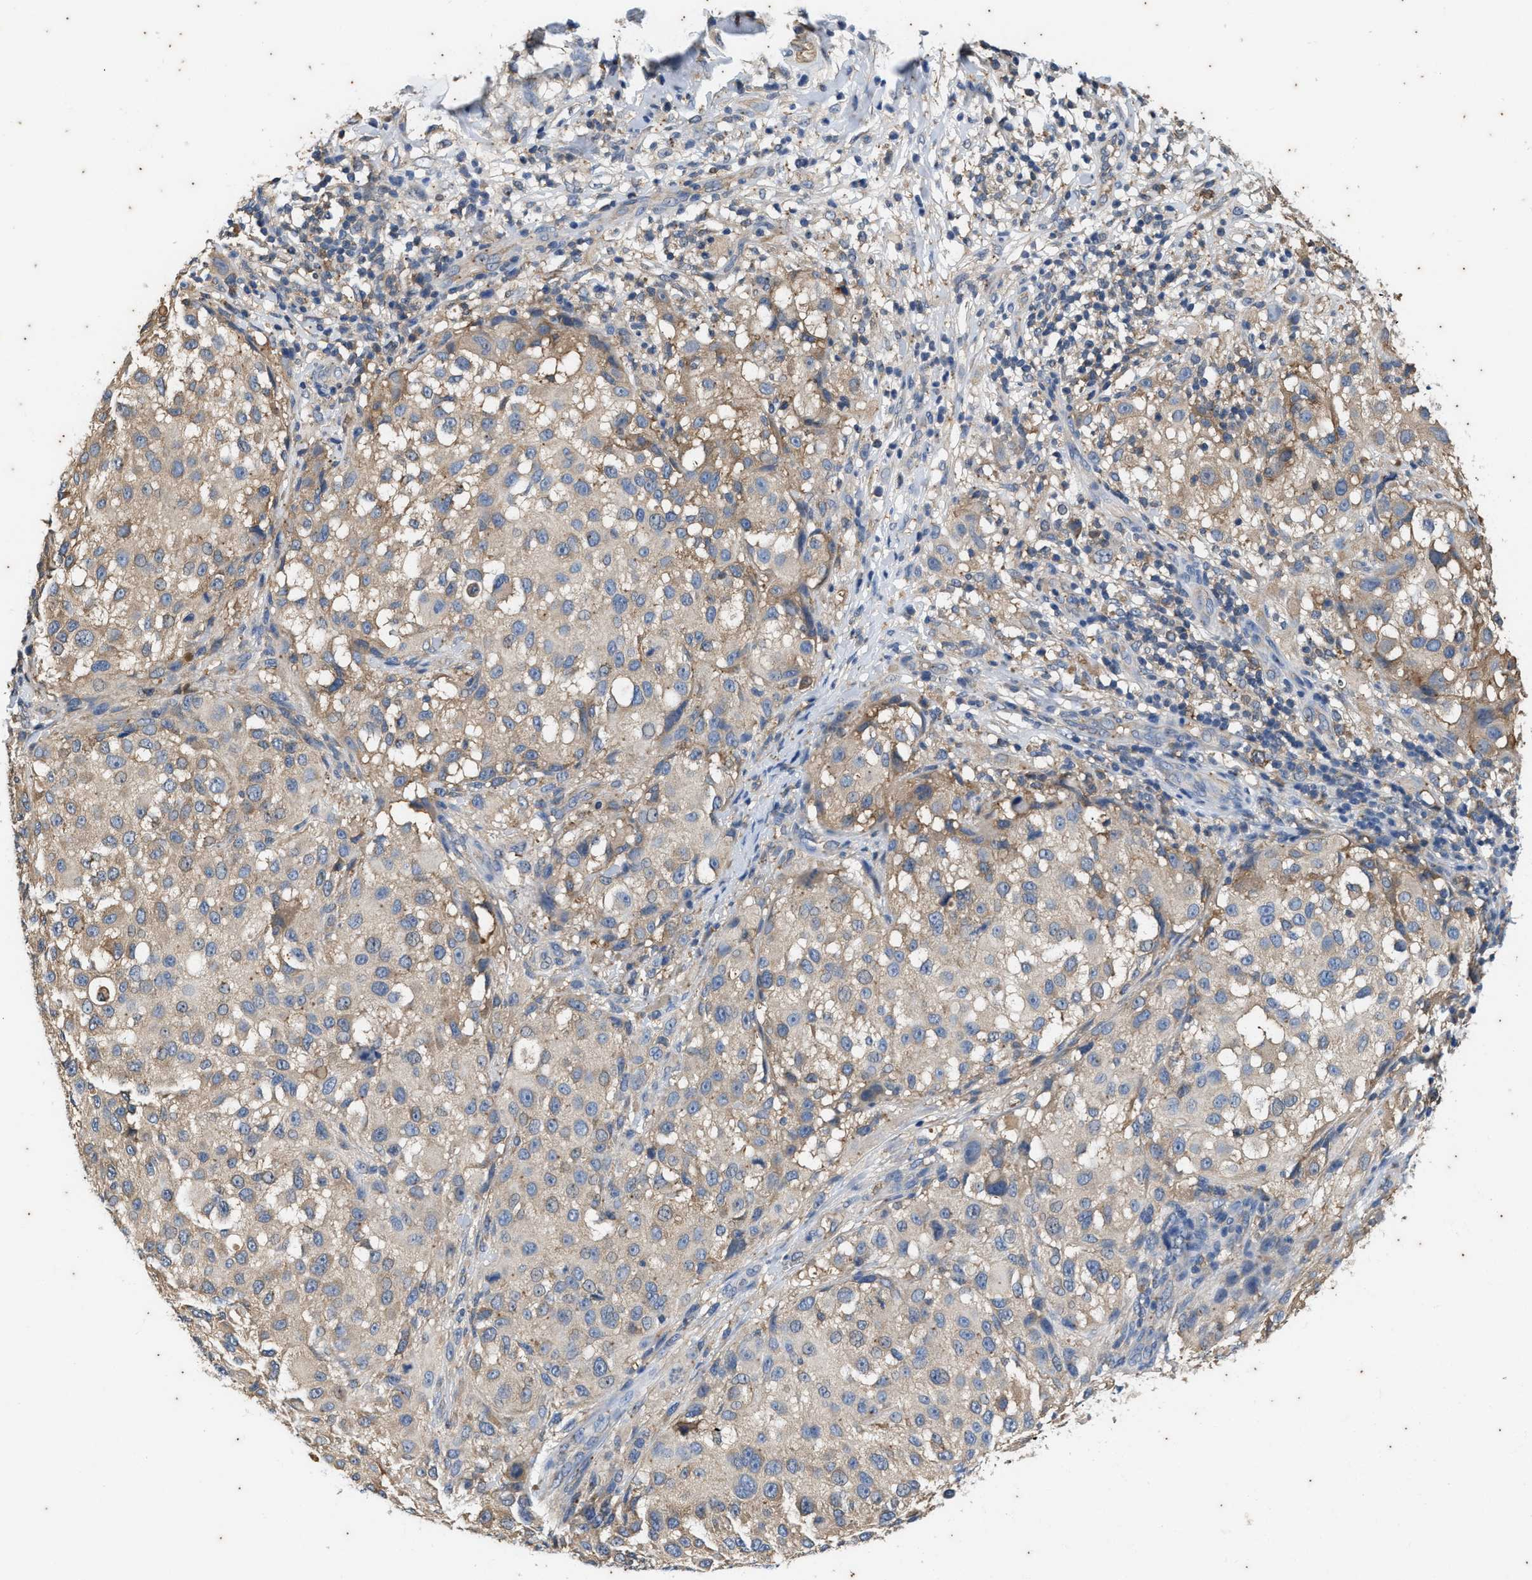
{"staining": {"intensity": "weak", "quantity": ">75%", "location": "cytoplasmic/membranous"}, "tissue": "melanoma", "cell_type": "Tumor cells", "image_type": "cancer", "snomed": [{"axis": "morphology", "description": "Necrosis, NOS"}, {"axis": "morphology", "description": "Malignant melanoma, NOS"}, {"axis": "topography", "description": "Skin"}], "caption": "A low amount of weak cytoplasmic/membranous expression is identified in approximately >75% of tumor cells in malignant melanoma tissue.", "gene": "COX19", "patient": {"sex": "female", "age": 87}}